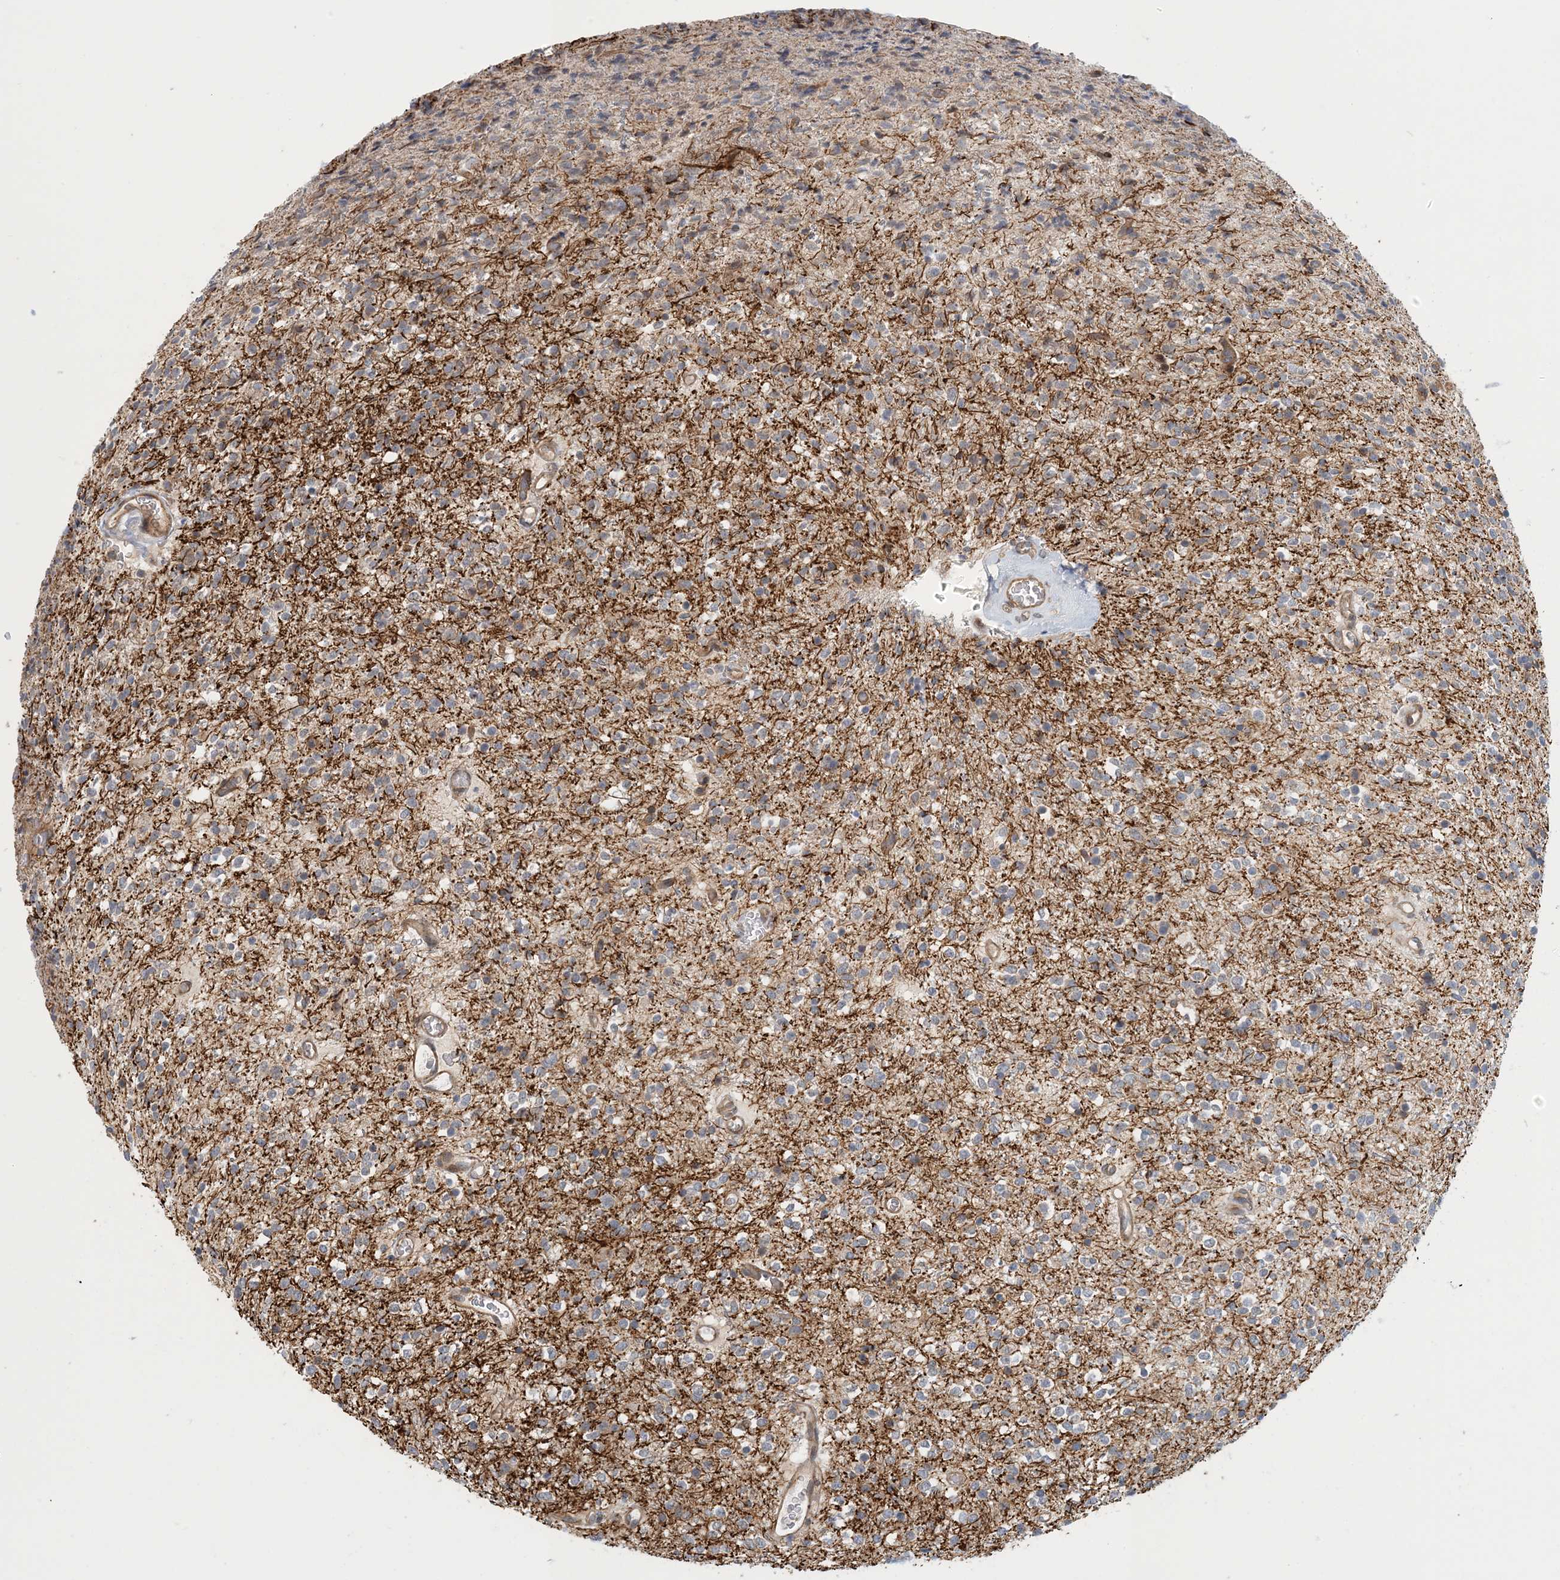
{"staining": {"intensity": "negative", "quantity": "none", "location": "none"}, "tissue": "glioma", "cell_type": "Tumor cells", "image_type": "cancer", "snomed": [{"axis": "morphology", "description": "Glioma, malignant, High grade"}, {"axis": "topography", "description": "Brain"}], "caption": "Human glioma stained for a protein using IHC reveals no staining in tumor cells.", "gene": "MAPKBP1", "patient": {"sex": "male", "age": 34}}